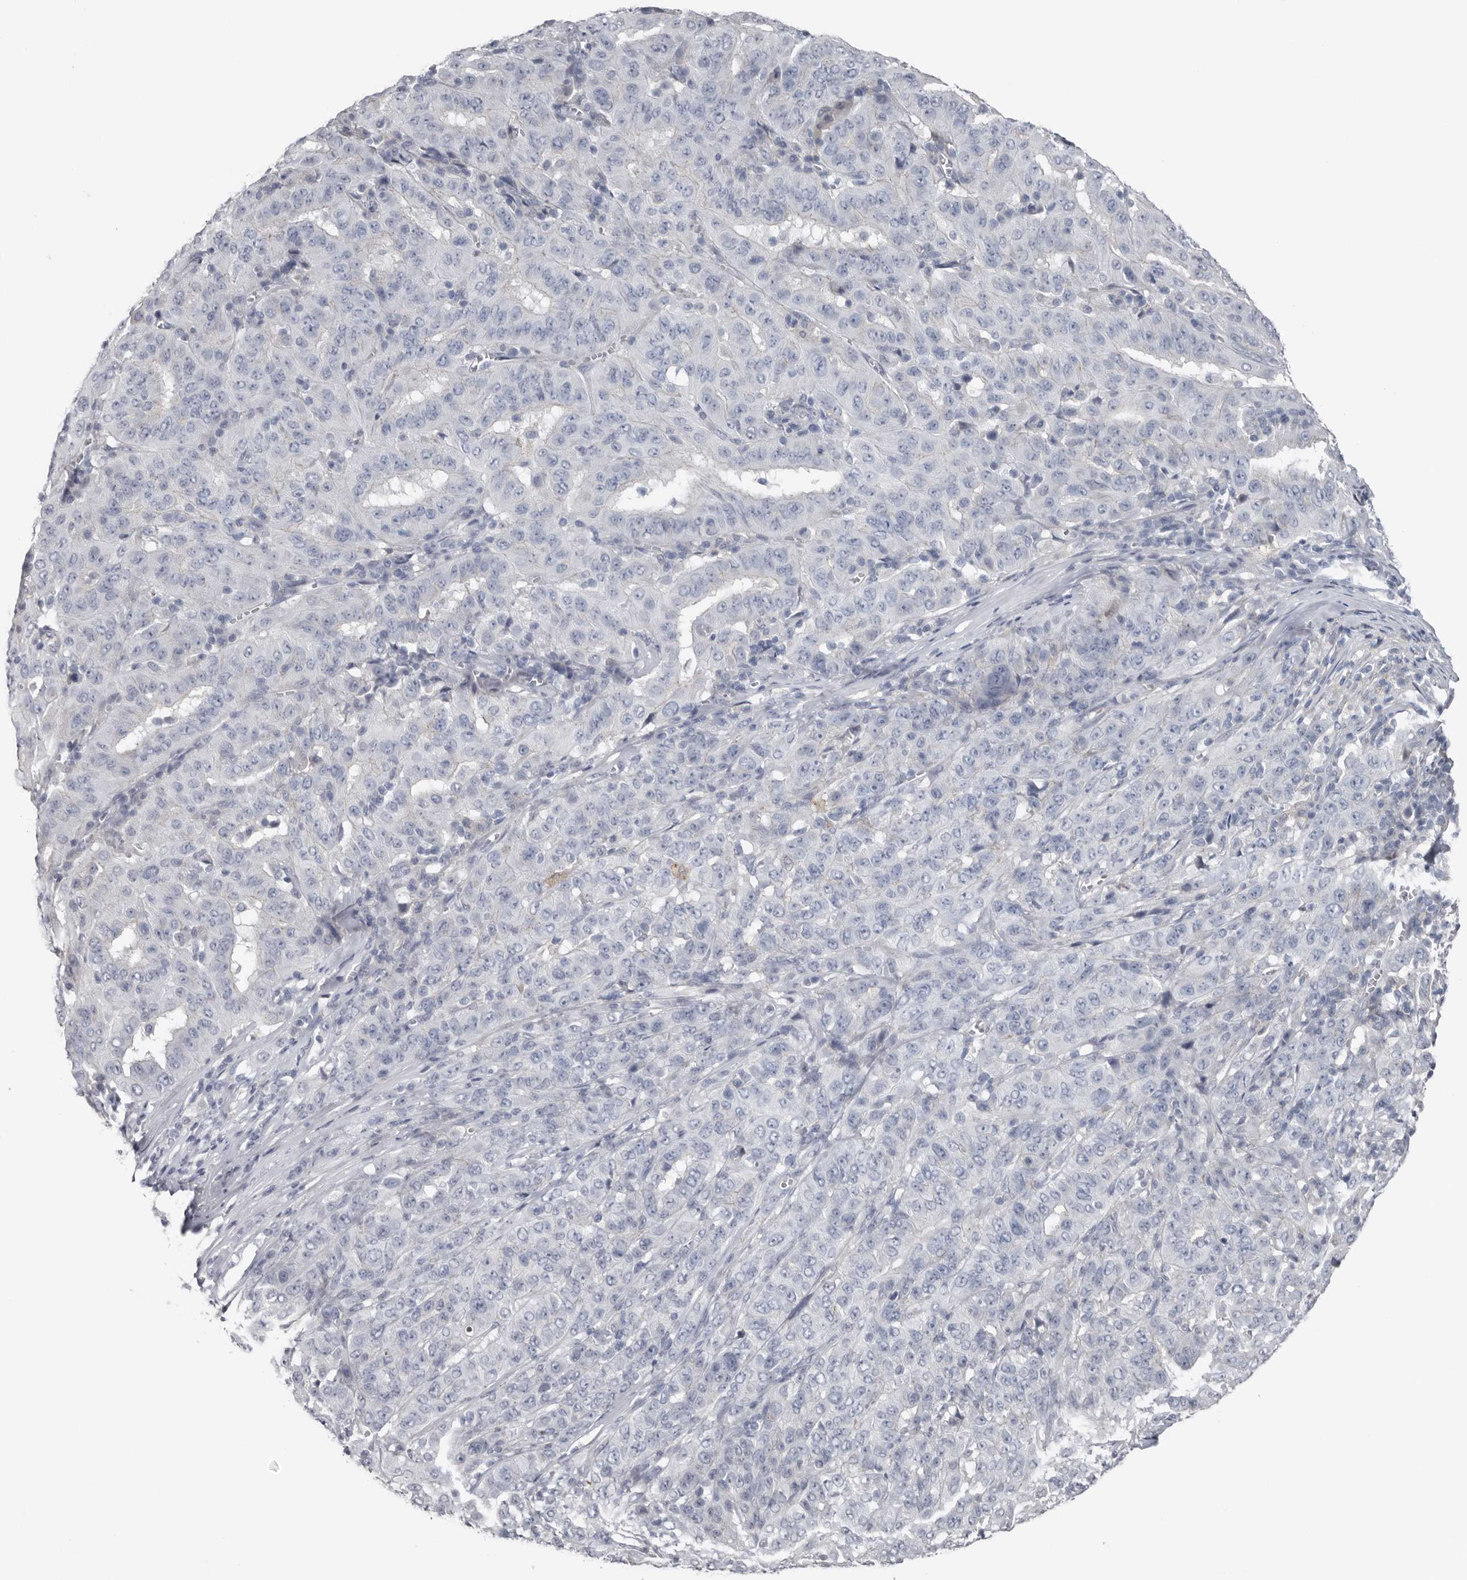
{"staining": {"intensity": "negative", "quantity": "none", "location": "none"}, "tissue": "pancreatic cancer", "cell_type": "Tumor cells", "image_type": "cancer", "snomed": [{"axis": "morphology", "description": "Adenocarcinoma, NOS"}, {"axis": "topography", "description": "Pancreas"}], "caption": "High power microscopy photomicrograph of an IHC image of pancreatic cancer (adenocarcinoma), revealing no significant expression in tumor cells.", "gene": "FABP7", "patient": {"sex": "male", "age": 63}}